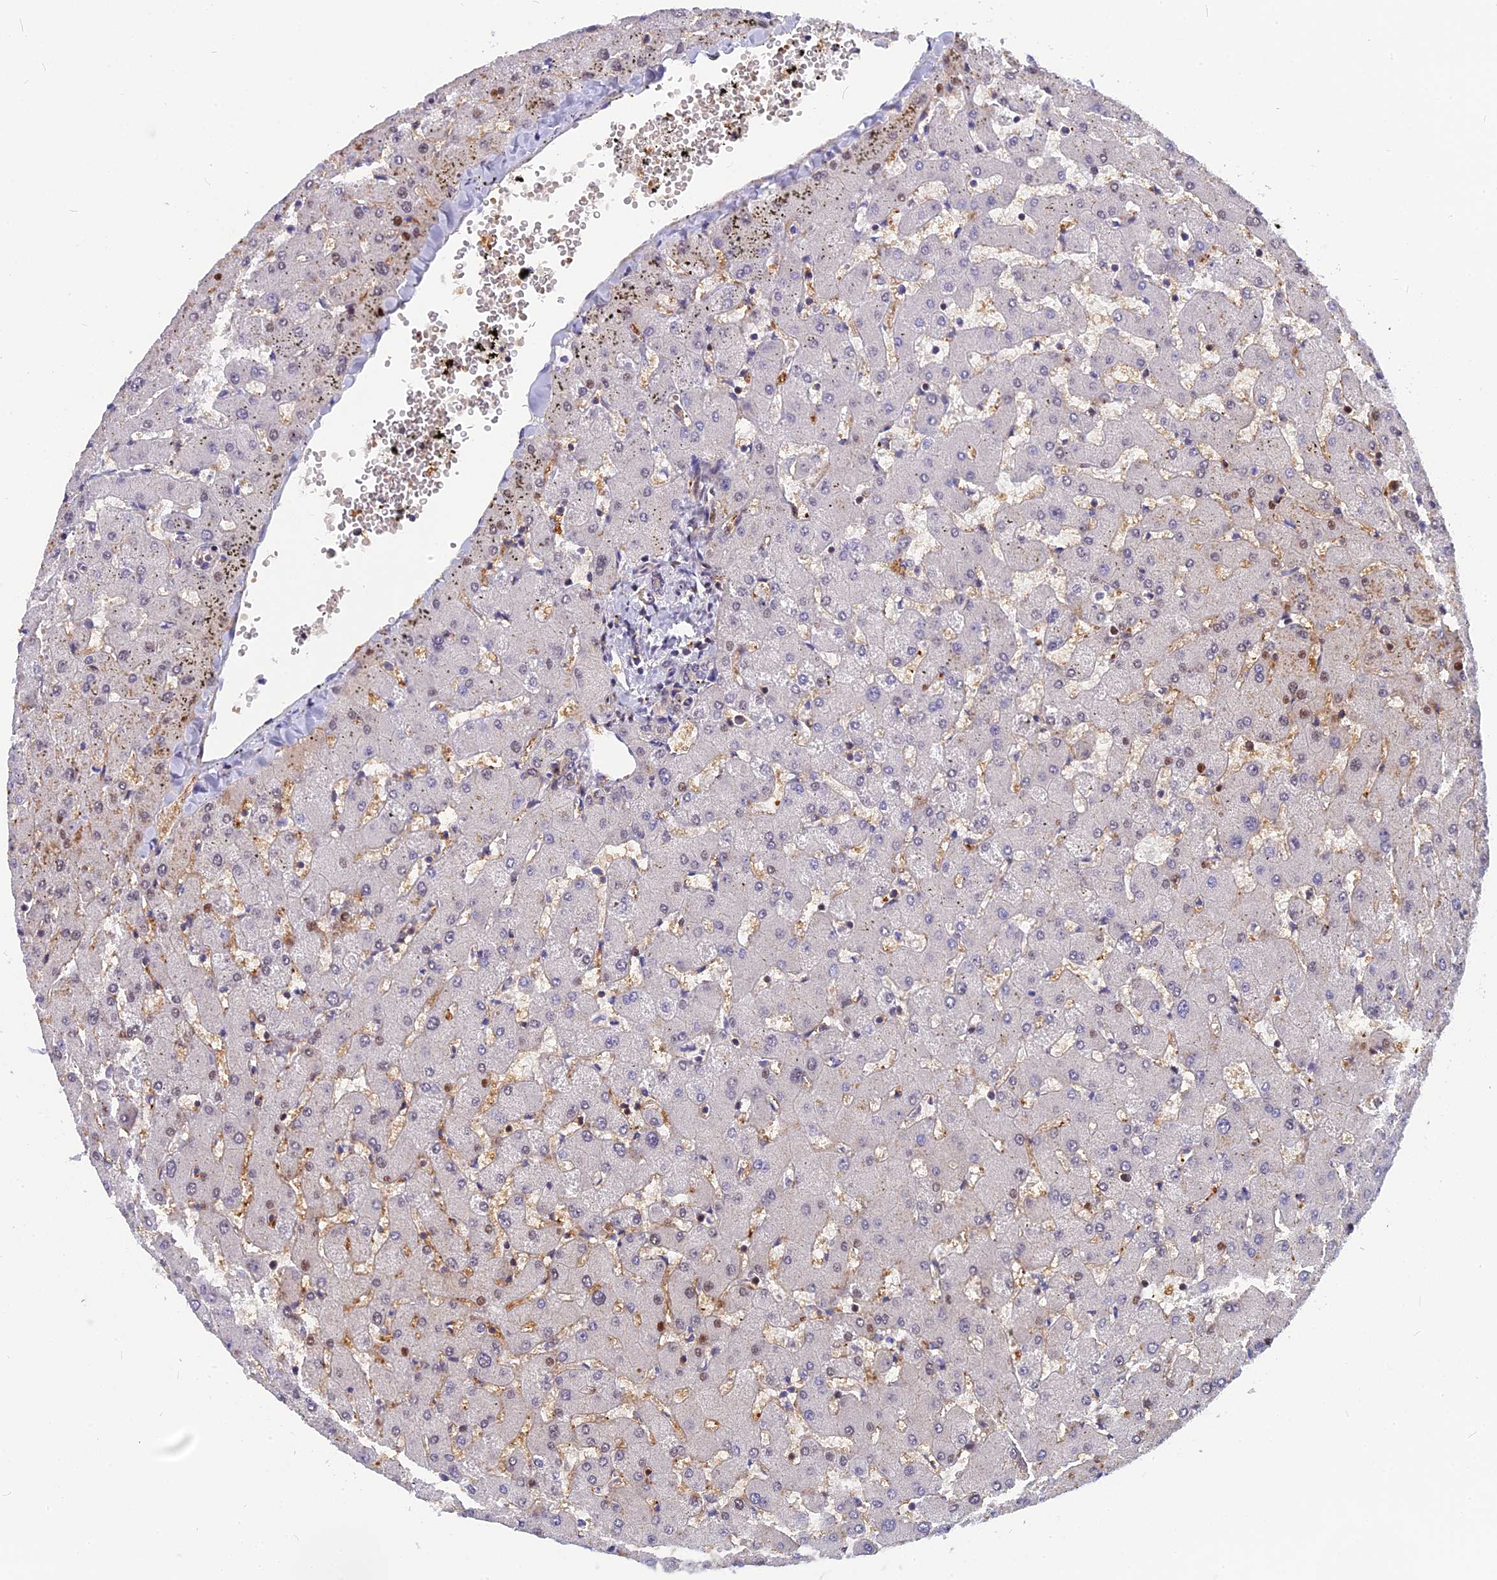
{"staining": {"intensity": "negative", "quantity": "none", "location": "none"}, "tissue": "liver", "cell_type": "Cholangiocytes", "image_type": "normal", "snomed": [{"axis": "morphology", "description": "Normal tissue, NOS"}, {"axis": "topography", "description": "Liver"}], "caption": "Cholangiocytes show no significant positivity in benign liver. Brightfield microscopy of IHC stained with DAB (brown) and hematoxylin (blue), captured at high magnification.", "gene": "NKPD1", "patient": {"sex": "female", "age": 63}}